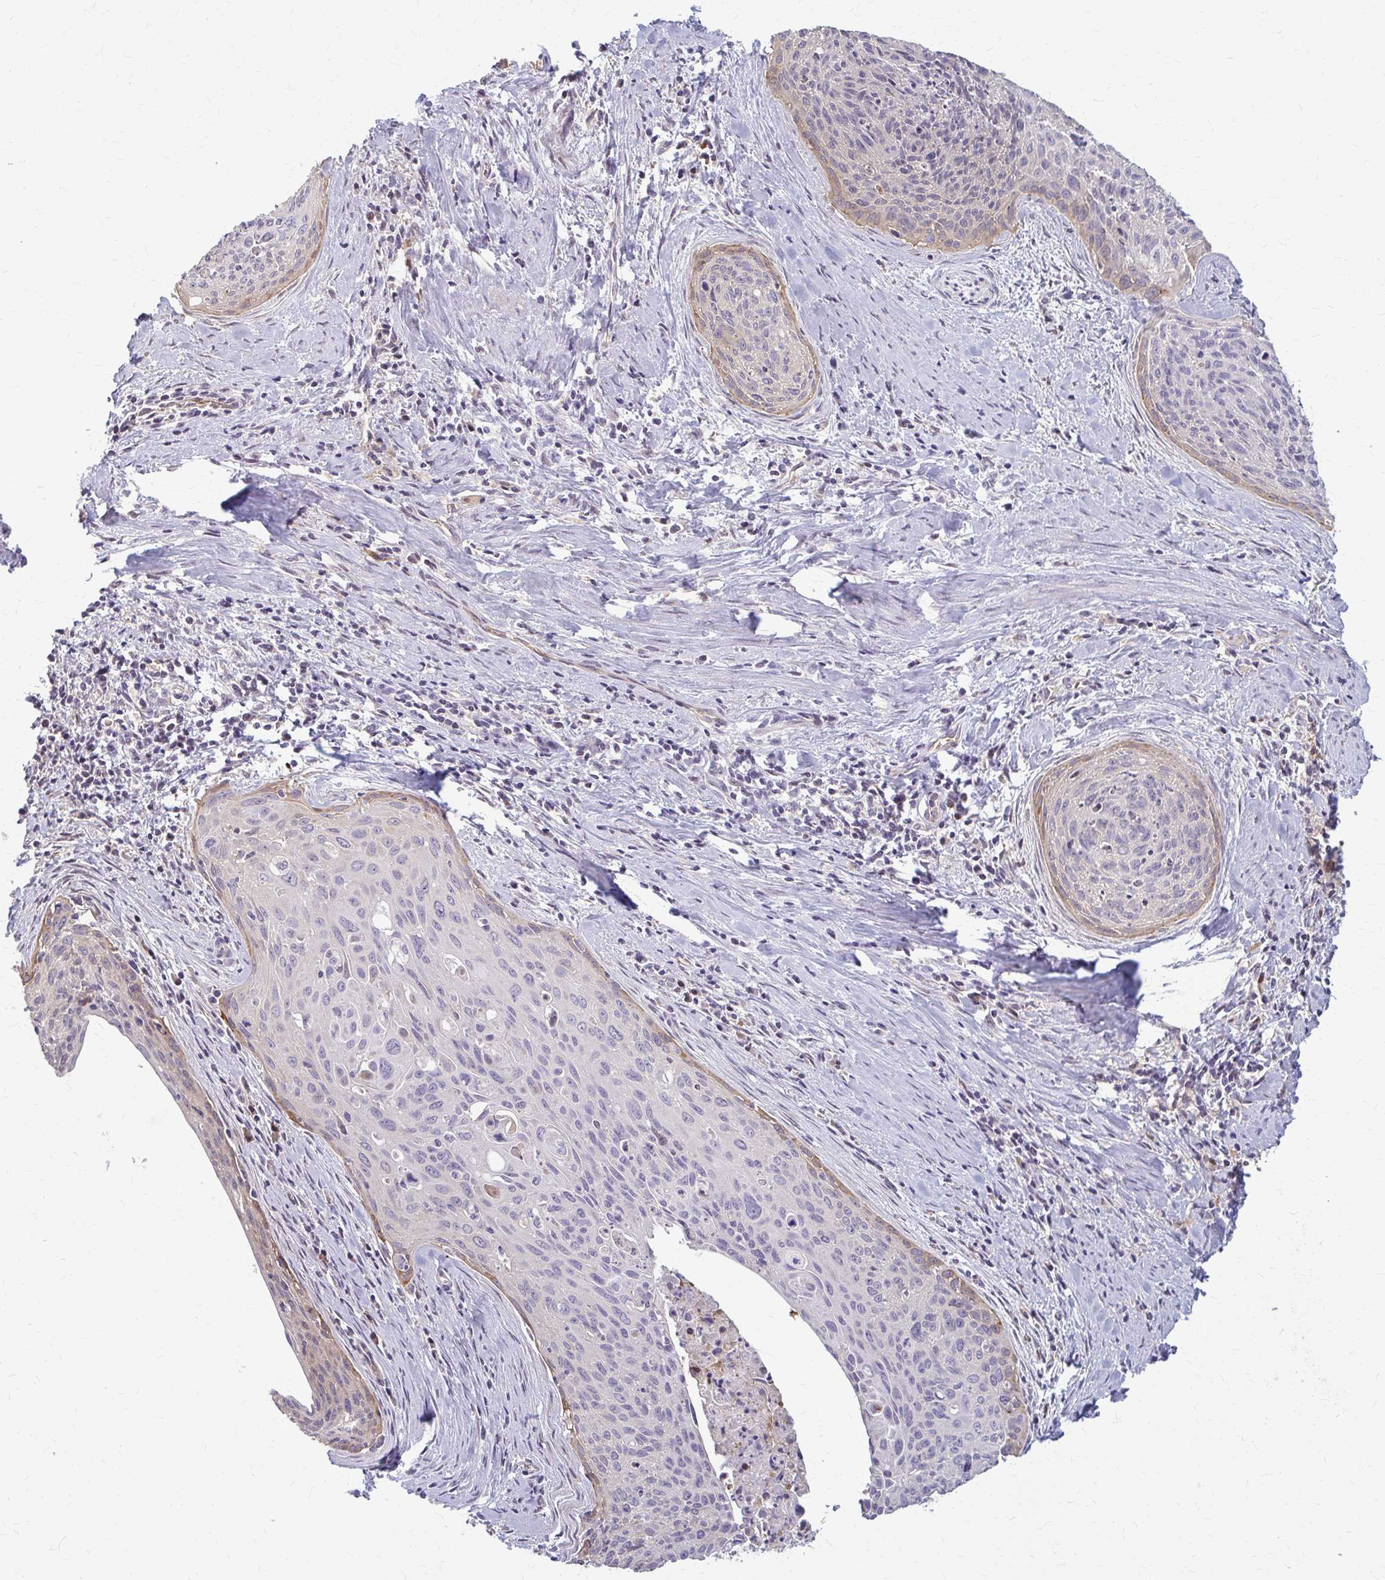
{"staining": {"intensity": "moderate", "quantity": "<25%", "location": "cytoplasmic/membranous"}, "tissue": "cervical cancer", "cell_type": "Tumor cells", "image_type": "cancer", "snomed": [{"axis": "morphology", "description": "Squamous cell carcinoma, NOS"}, {"axis": "topography", "description": "Cervix"}], "caption": "A low amount of moderate cytoplasmic/membranous expression is appreciated in approximately <25% of tumor cells in cervical cancer tissue.", "gene": "ZNF34", "patient": {"sex": "female", "age": 55}}